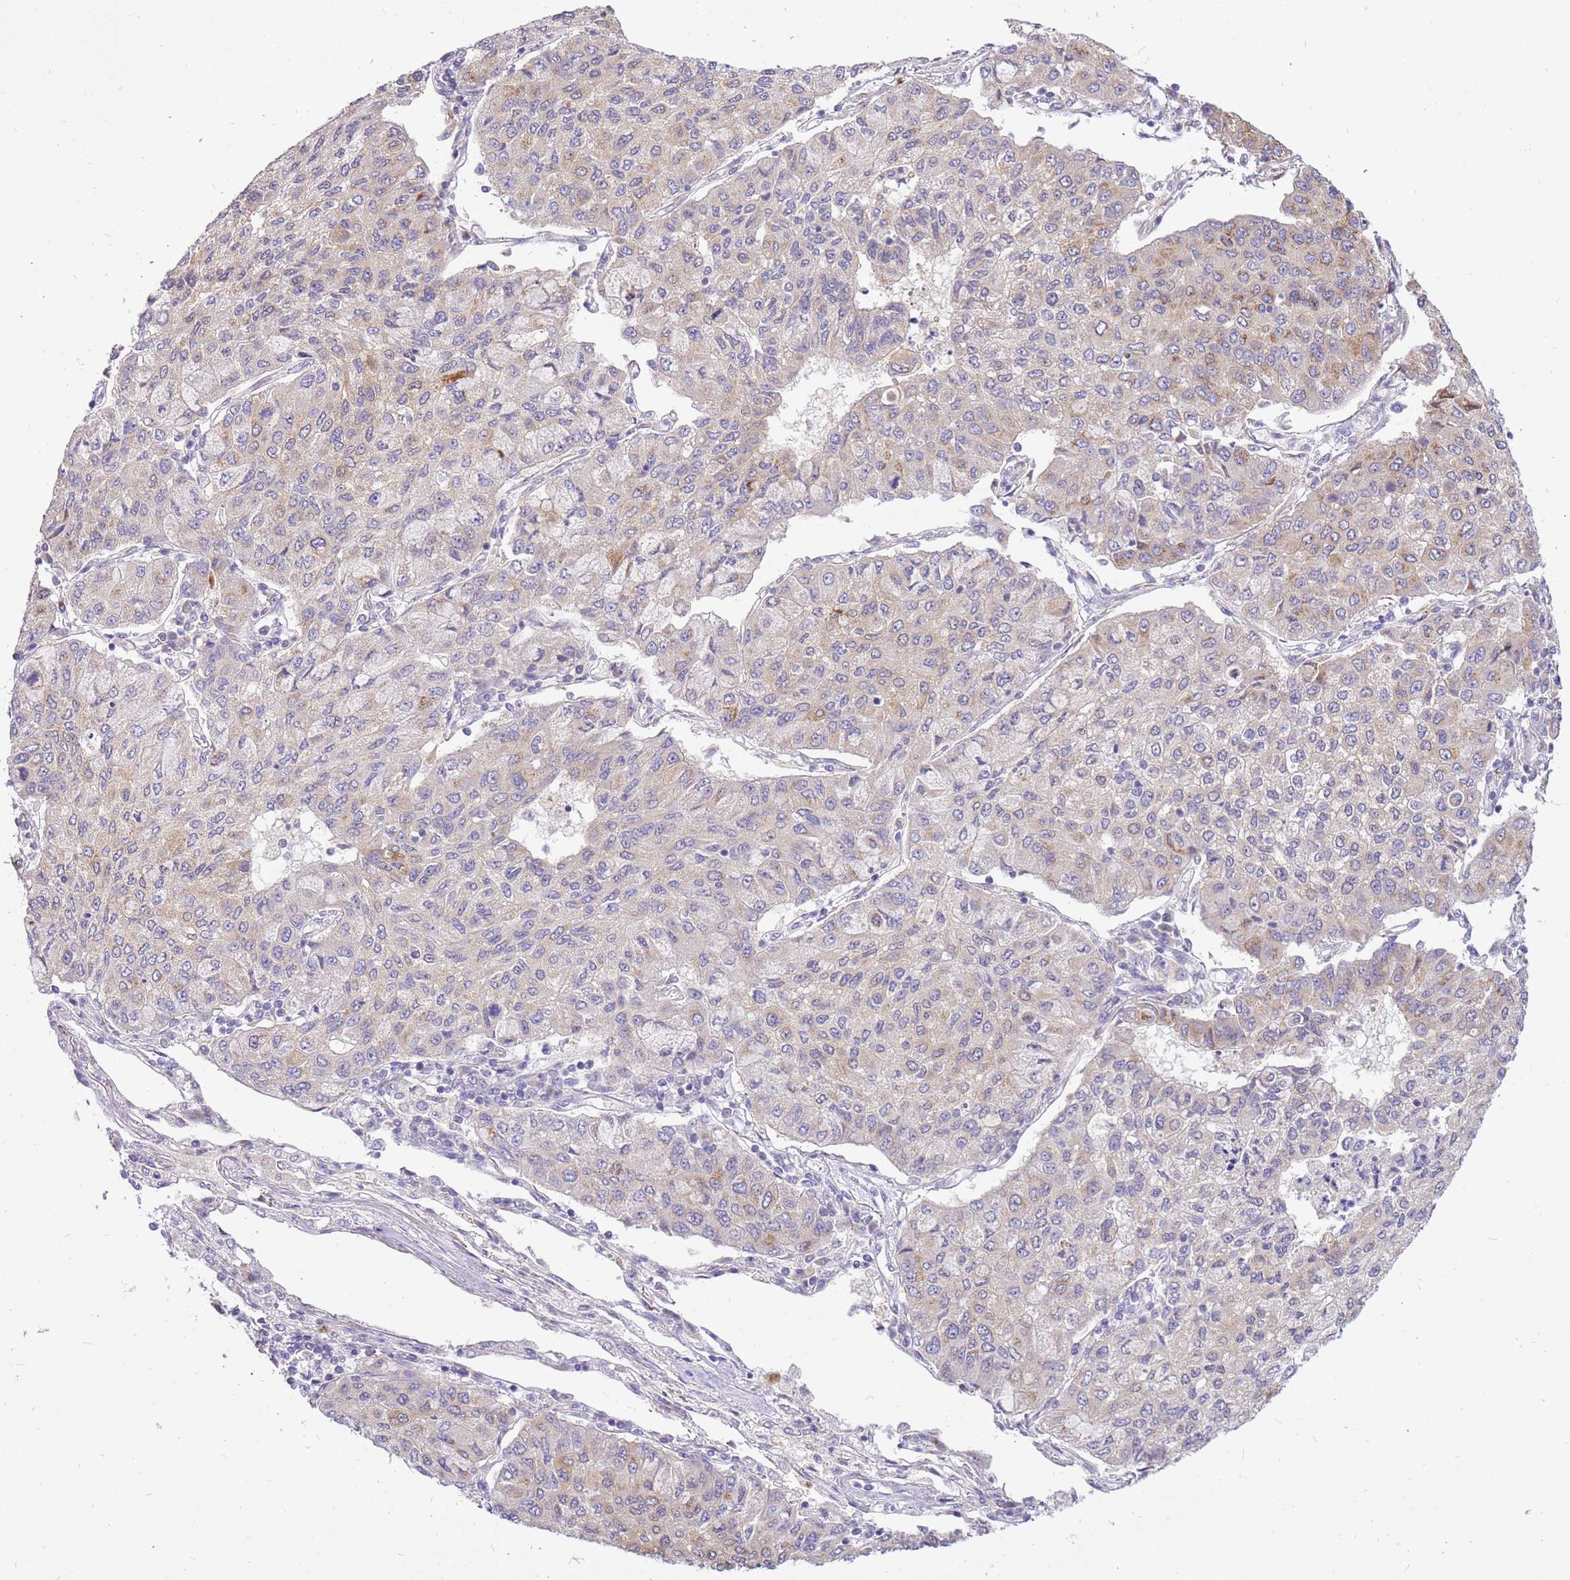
{"staining": {"intensity": "weak", "quantity": "<25%", "location": "cytoplasmic/membranous"}, "tissue": "lung cancer", "cell_type": "Tumor cells", "image_type": "cancer", "snomed": [{"axis": "morphology", "description": "Squamous cell carcinoma, NOS"}, {"axis": "topography", "description": "Lung"}], "caption": "A photomicrograph of human lung cancer (squamous cell carcinoma) is negative for staining in tumor cells. (DAB IHC with hematoxylin counter stain).", "gene": "COX17", "patient": {"sex": "male", "age": 74}}